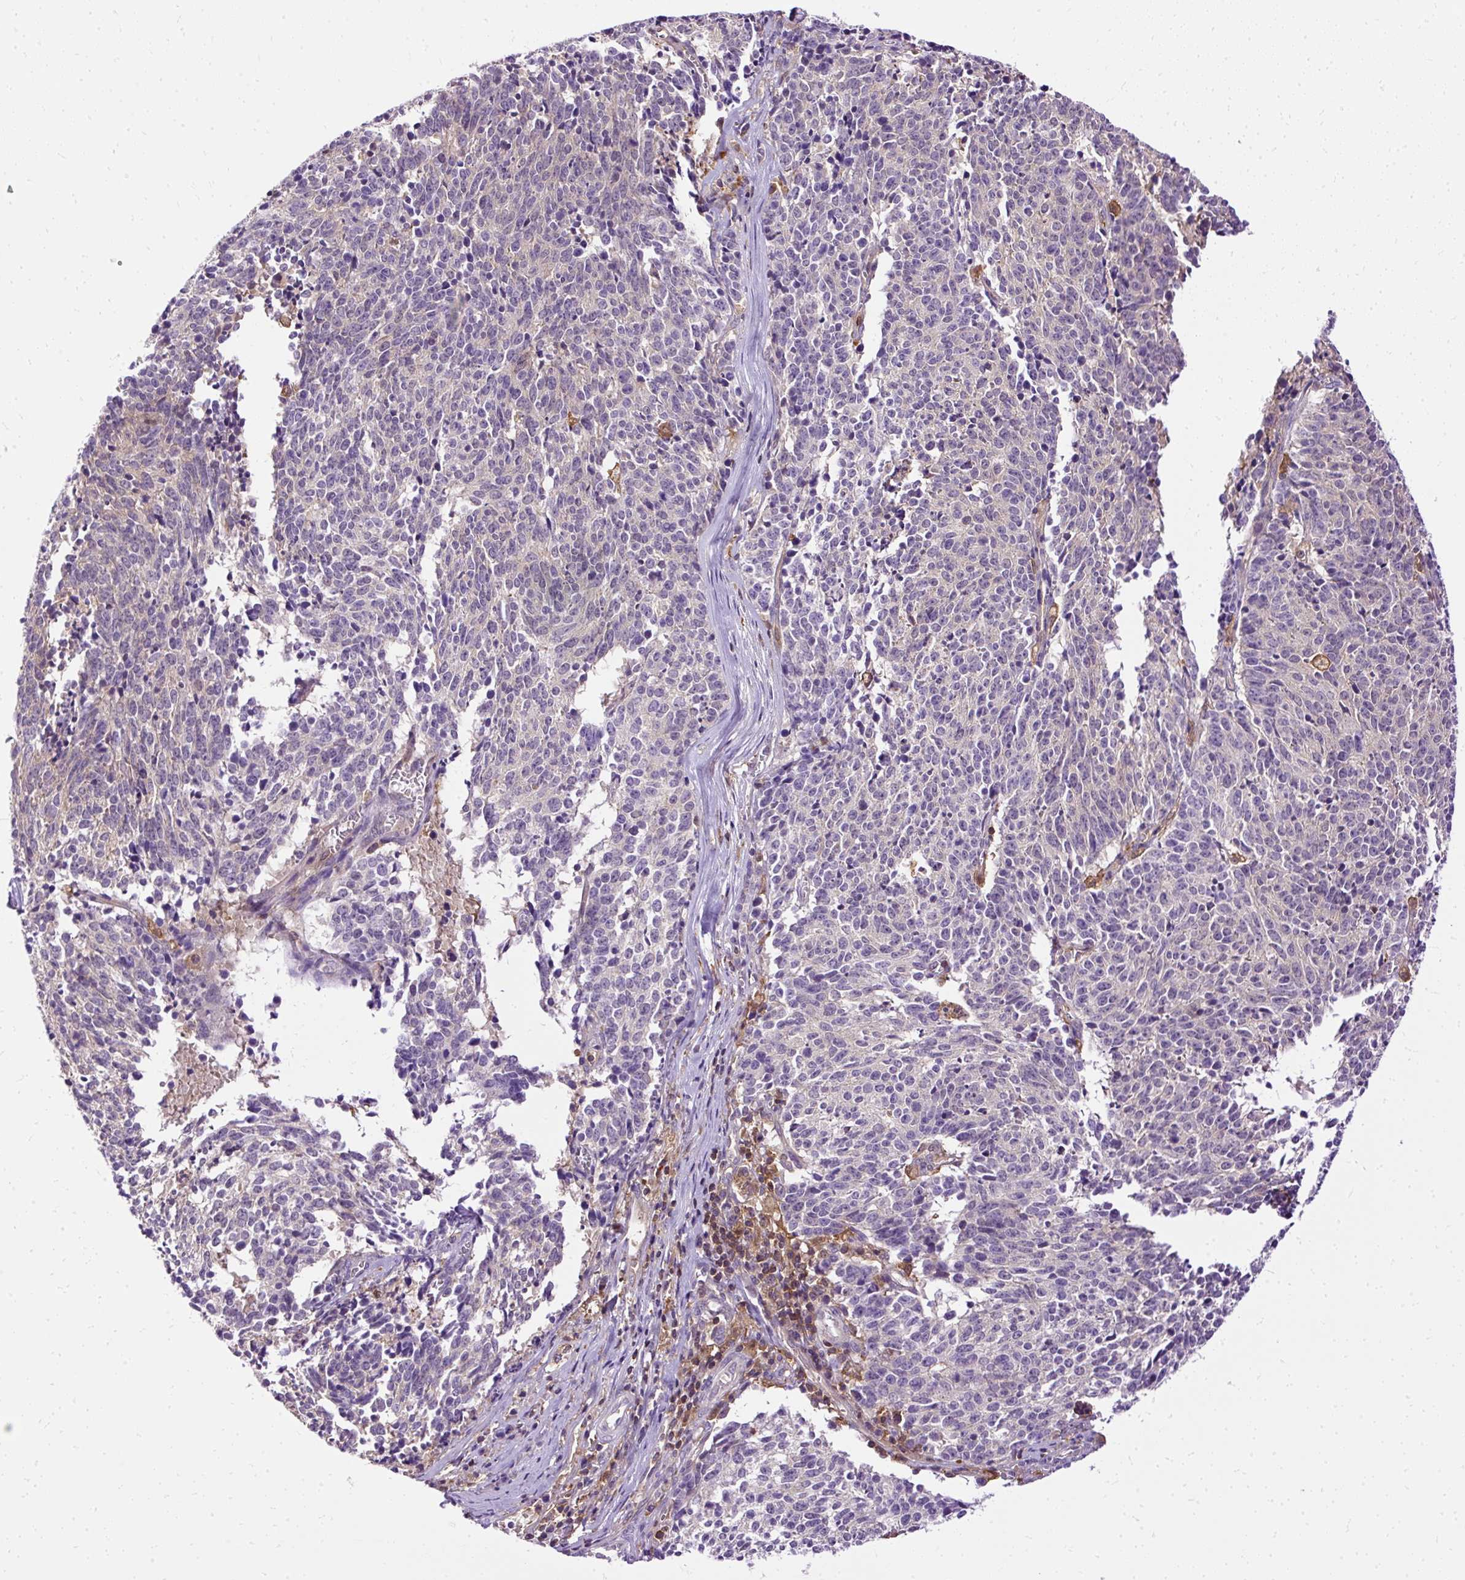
{"staining": {"intensity": "weak", "quantity": "<25%", "location": "cytoplasmic/membranous"}, "tissue": "cervical cancer", "cell_type": "Tumor cells", "image_type": "cancer", "snomed": [{"axis": "morphology", "description": "Squamous cell carcinoma, NOS"}, {"axis": "topography", "description": "Cervix"}], "caption": "IHC histopathology image of neoplastic tissue: squamous cell carcinoma (cervical) stained with DAB (3,3'-diaminobenzidine) shows no significant protein positivity in tumor cells. (Stains: DAB (3,3'-diaminobenzidine) immunohistochemistry with hematoxylin counter stain, Microscopy: brightfield microscopy at high magnification).", "gene": "TWF2", "patient": {"sex": "female", "age": 29}}